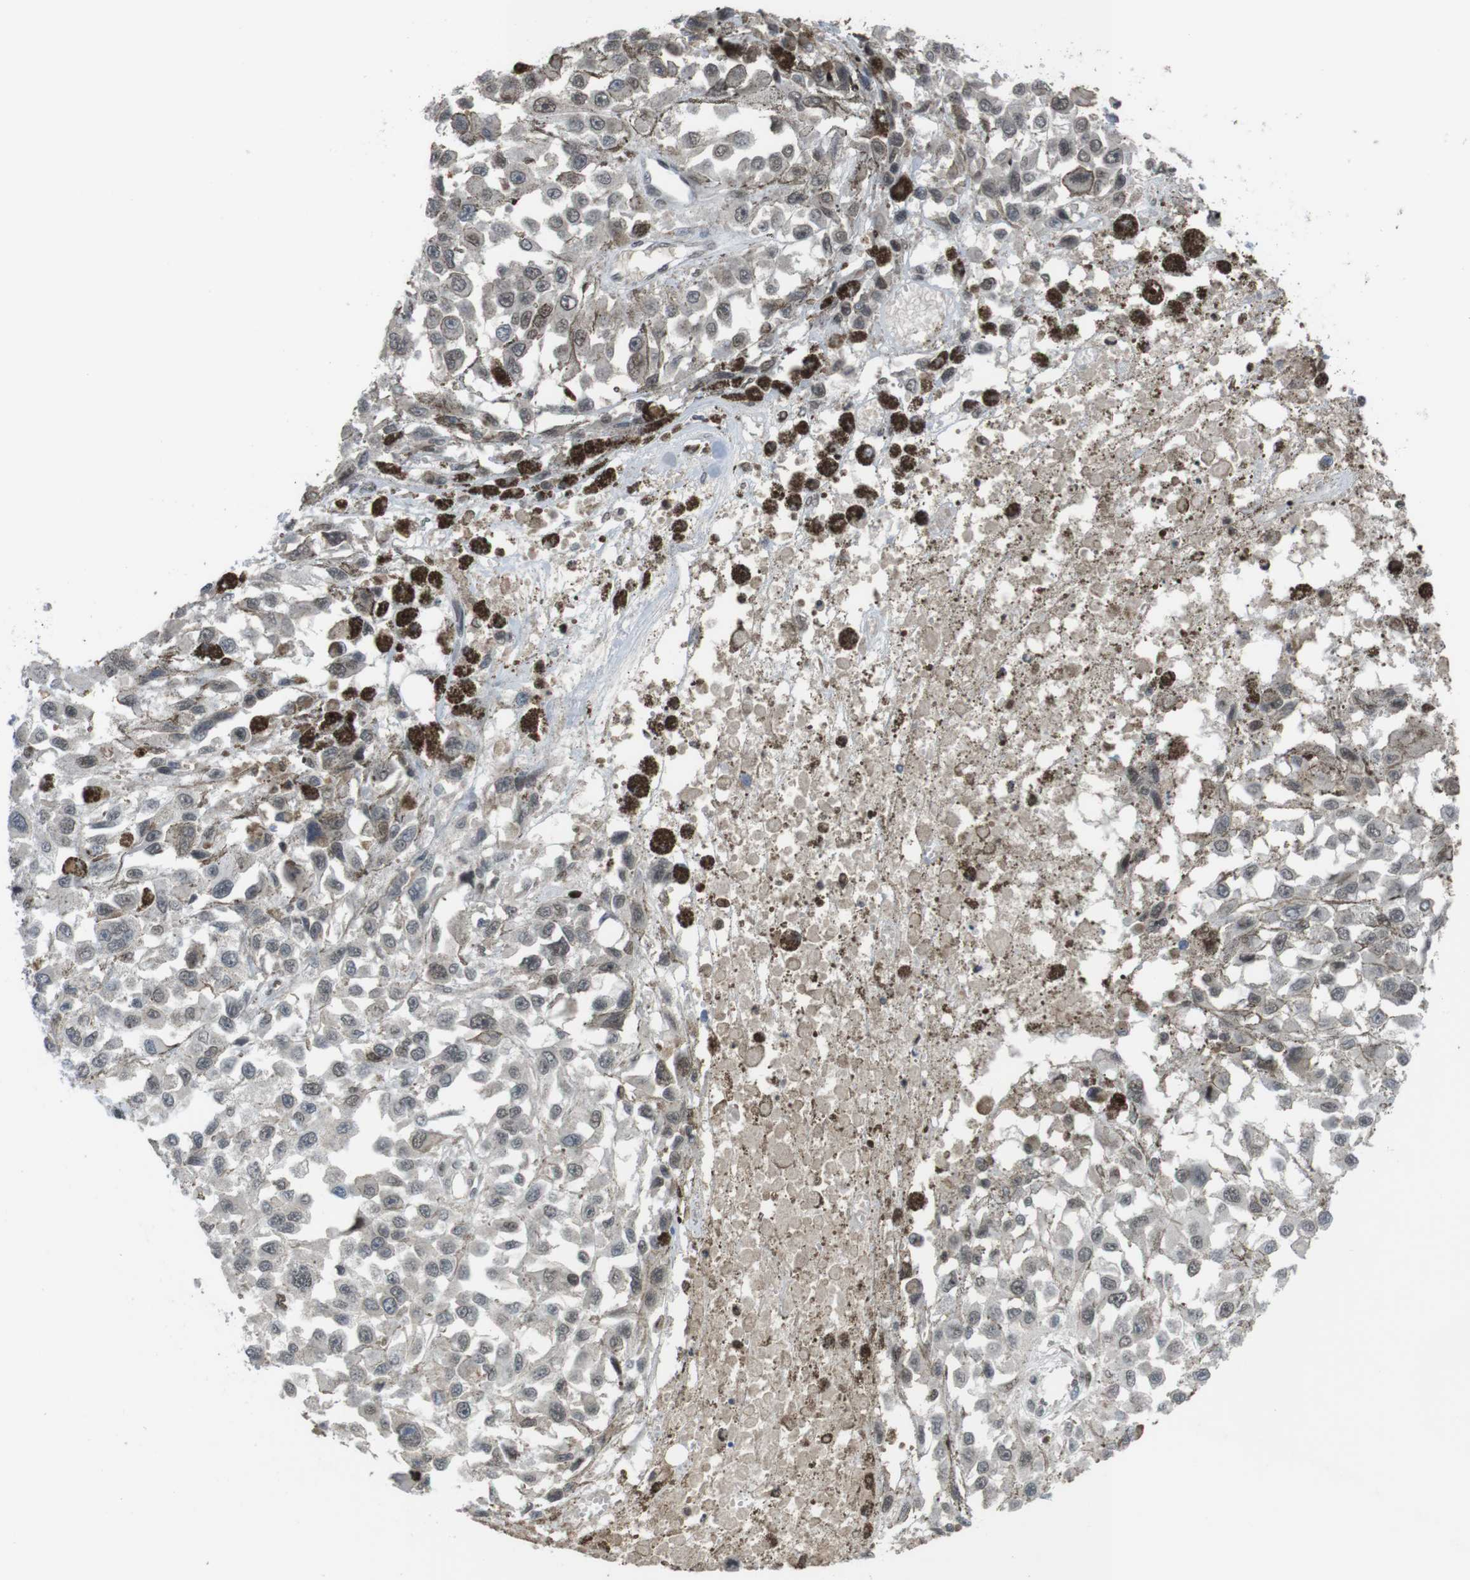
{"staining": {"intensity": "weak", "quantity": ">75%", "location": "nuclear"}, "tissue": "melanoma", "cell_type": "Tumor cells", "image_type": "cancer", "snomed": [{"axis": "morphology", "description": "Malignant melanoma, Metastatic site"}, {"axis": "topography", "description": "Lymph node"}], "caption": "The histopathology image shows immunohistochemical staining of melanoma. There is weak nuclear positivity is appreciated in approximately >75% of tumor cells. (DAB (3,3'-diaminobenzidine) = brown stain, brightfield microscopy at high magnification).", "gene": "SUB1", "patient": {"sex": "male", "age": 59}}